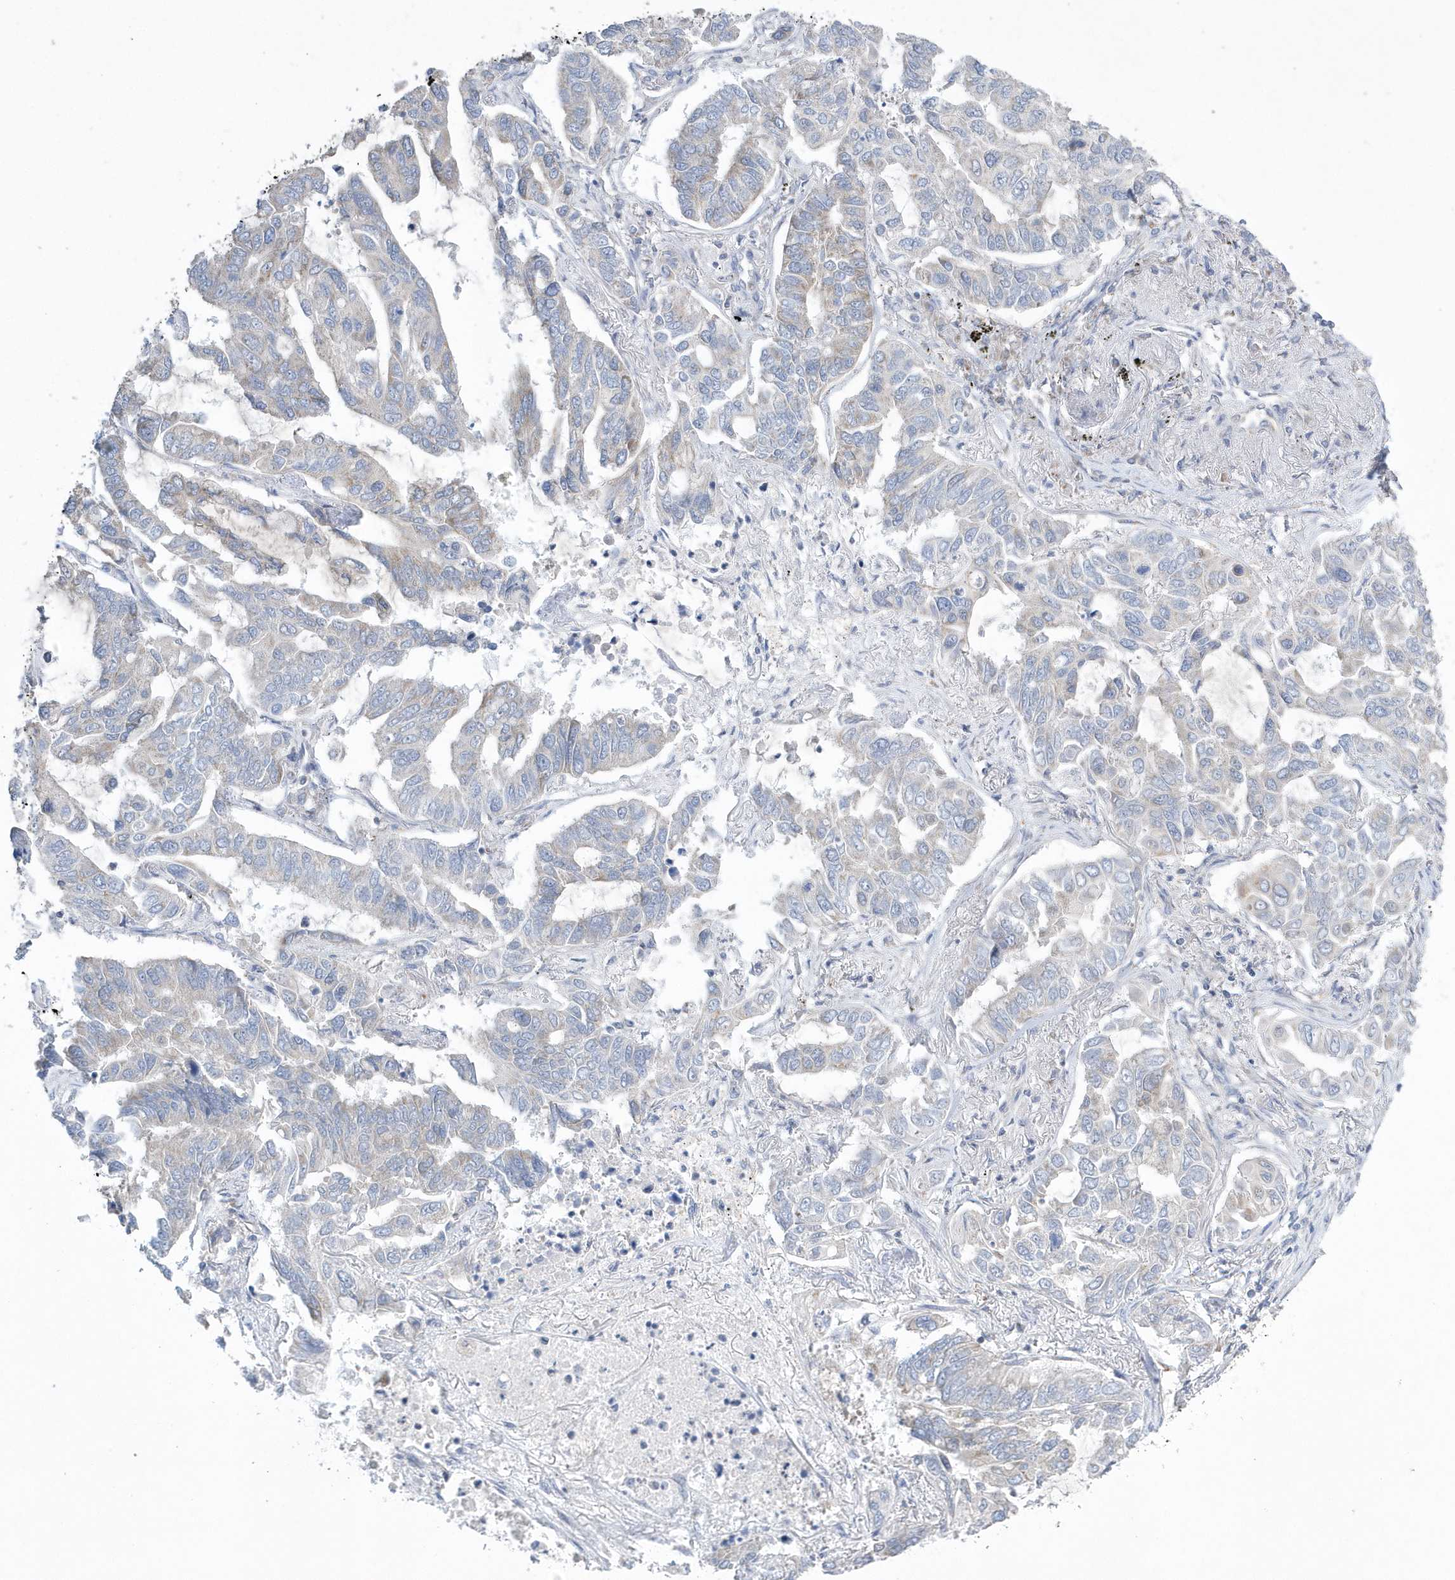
{"staining": {"intensity": "negative", "quantity": "none", "location": "none"}, "tissue": "lung cancer", "cell_type": "Tumor cells", "image_type": "cancer", "snomed": [{"axis": "morphology", "description": "Adenocarcinoma, NOS"}, {"axis": "topography", "description": "Lung"}], "caption": "Tumor cells are negative for brown protein staining in lung cancer (adenocarcinoma).", "gene": "SPATA5", "patient": {"sex": "male", "age": 64}}